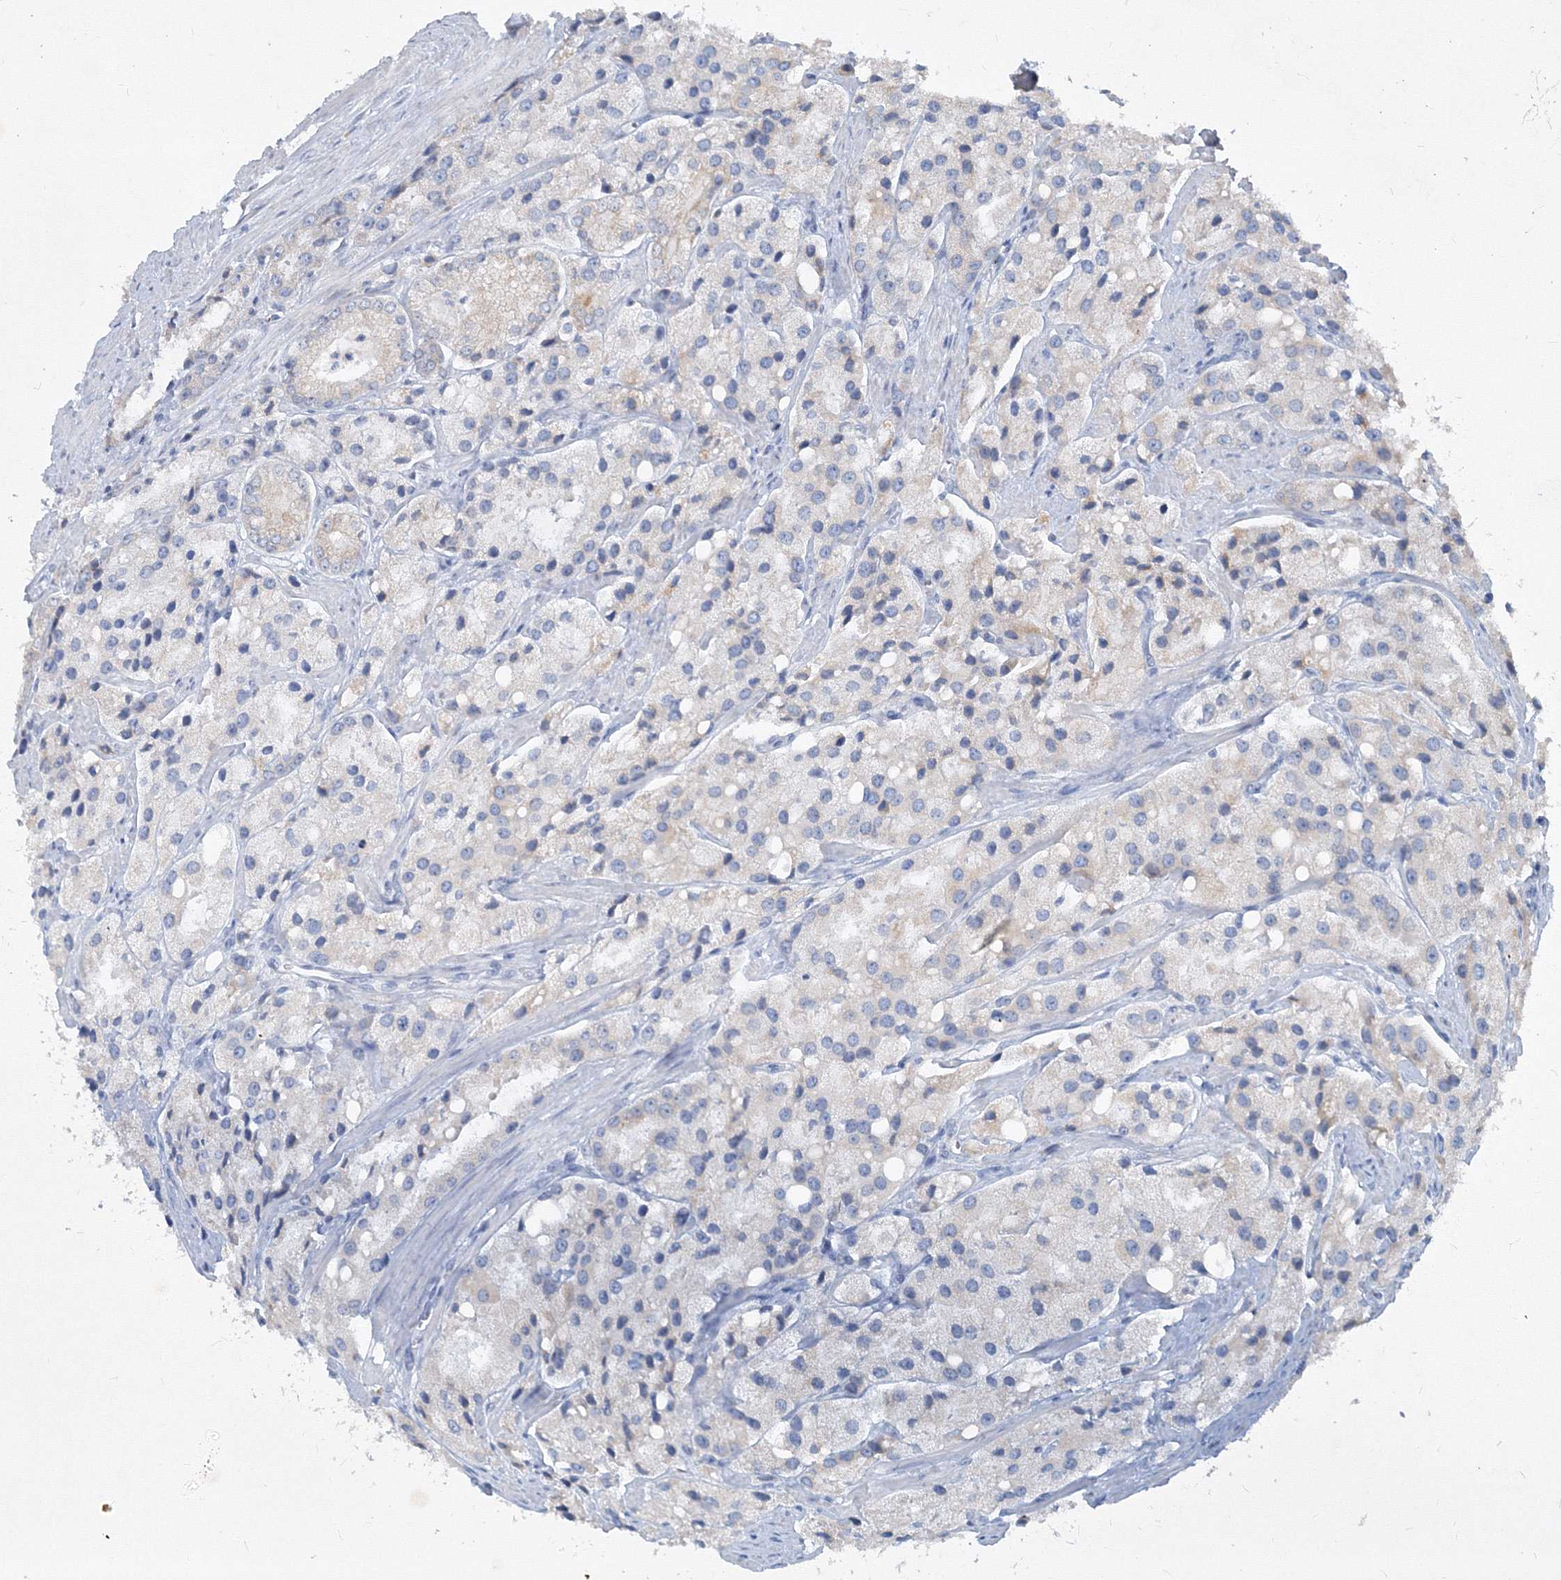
{"staining": {"intensity": "negative", "quantity": "none", "location": "none"}, "tissue": "prostate cancer", "cell_type": "Tumor cells", "image_type": "cancer", "snomed": [{"axis": "morphology", "description": "Adenocarcinoma, High grade"}, {"axis": "topography", "description": "Prostate"}], "caption": "DAB immunohistochemical staining of human high-grade adenocarcinoma (prostate) displays no significant expression in tumor cells.", "gene": "IFNAR1", "patient": {"sex": "male", "age": 66}}